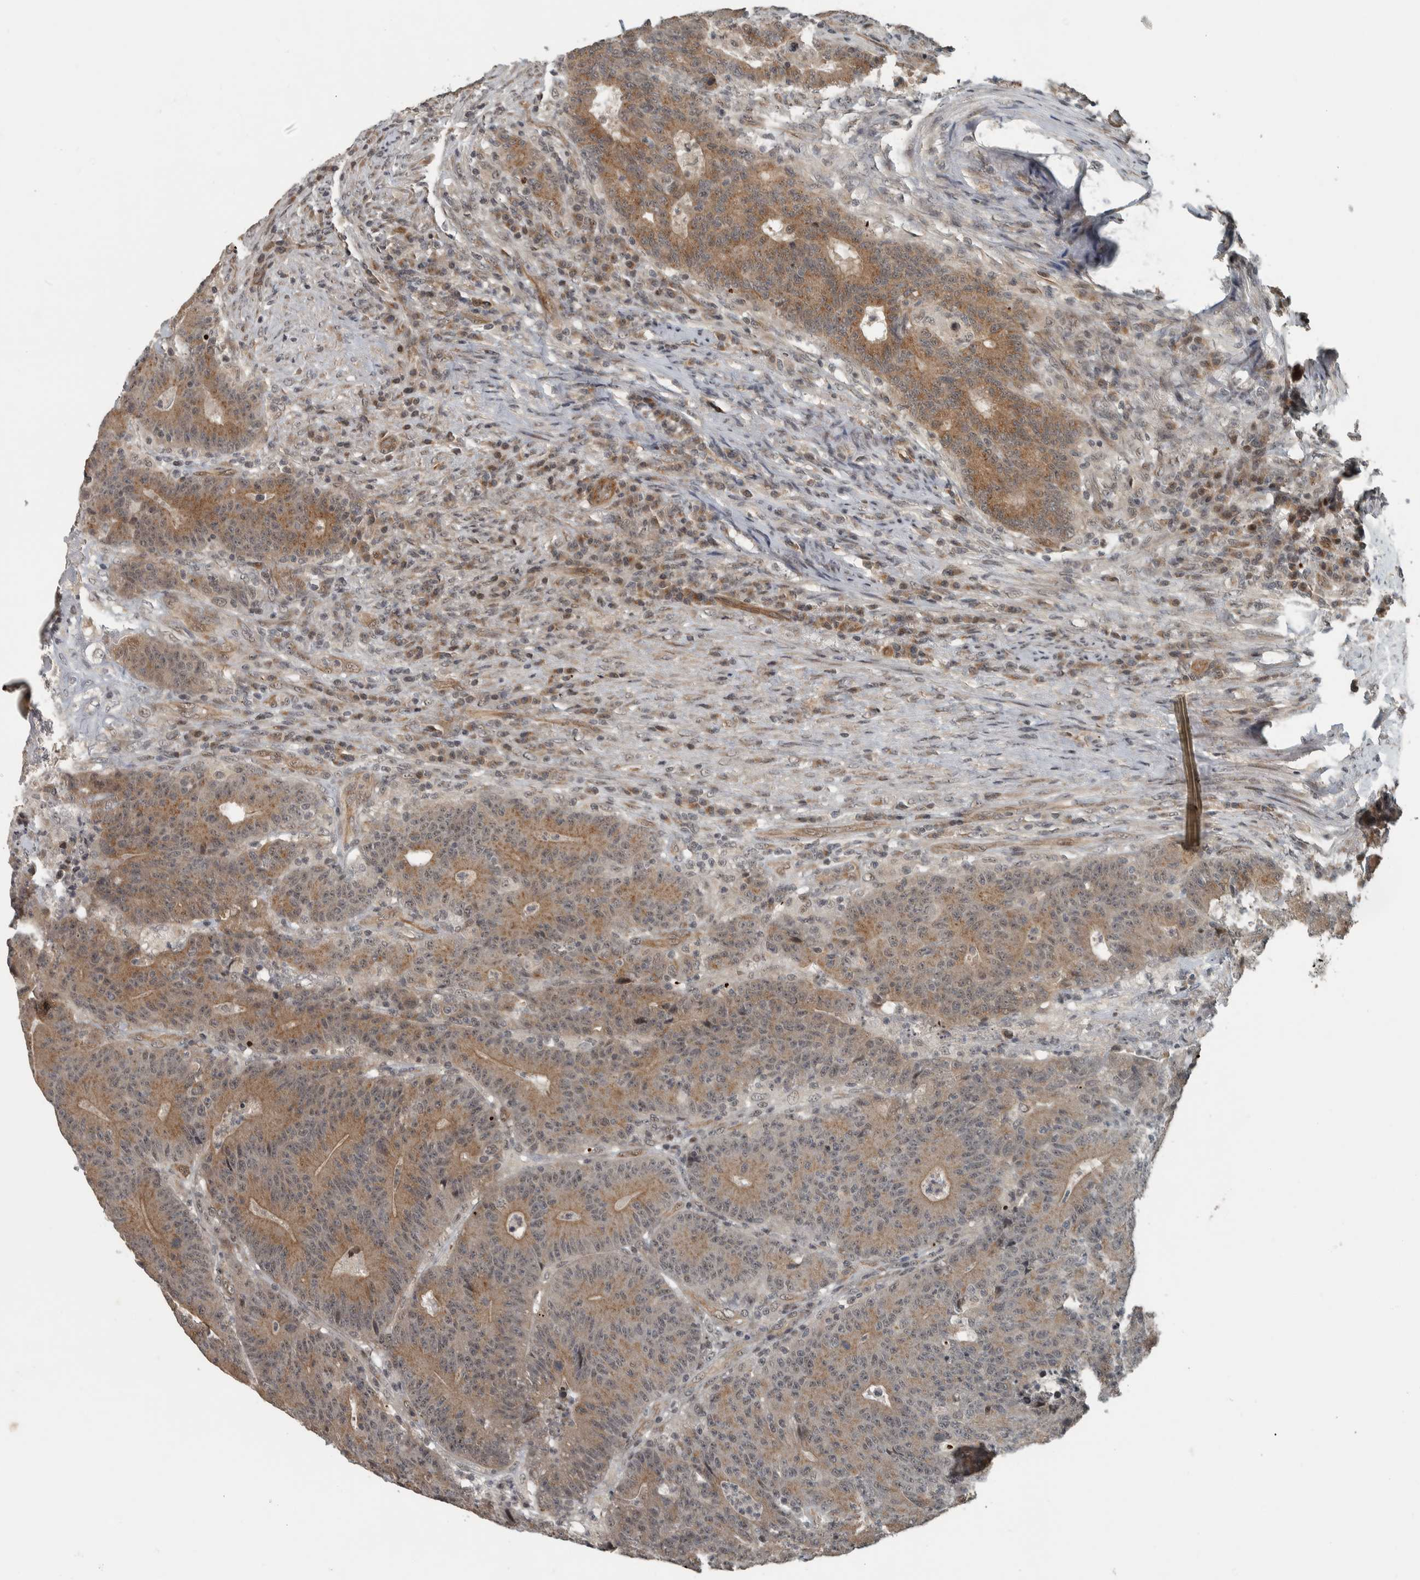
{"staining": {"intensity": "moderate", "quantity": ">75%", "location": "cytoplasmic/membranous,nuclear"}, "tissue": "colorectal cancer", "cell_type": "Tumor cells", "image_type": "cancer", "snomed": [{"axis": "morphology", "description": "Normal tissue, NOS"}, {"axis": "morphology", "description": "Adenocarcinoma, NOS"}, {"axis": "topography", "description": "Colon"}], "caption": "Colorectal cancer (adenocarcinoma) tissue exhibits moderate cytoplasmic/membranous and nuclear staining in approximately >75% of tumor cells, visualized by immunohistochemistry.", "gene": "NAPG", "patient": {"sex": "female", "age": 75}}